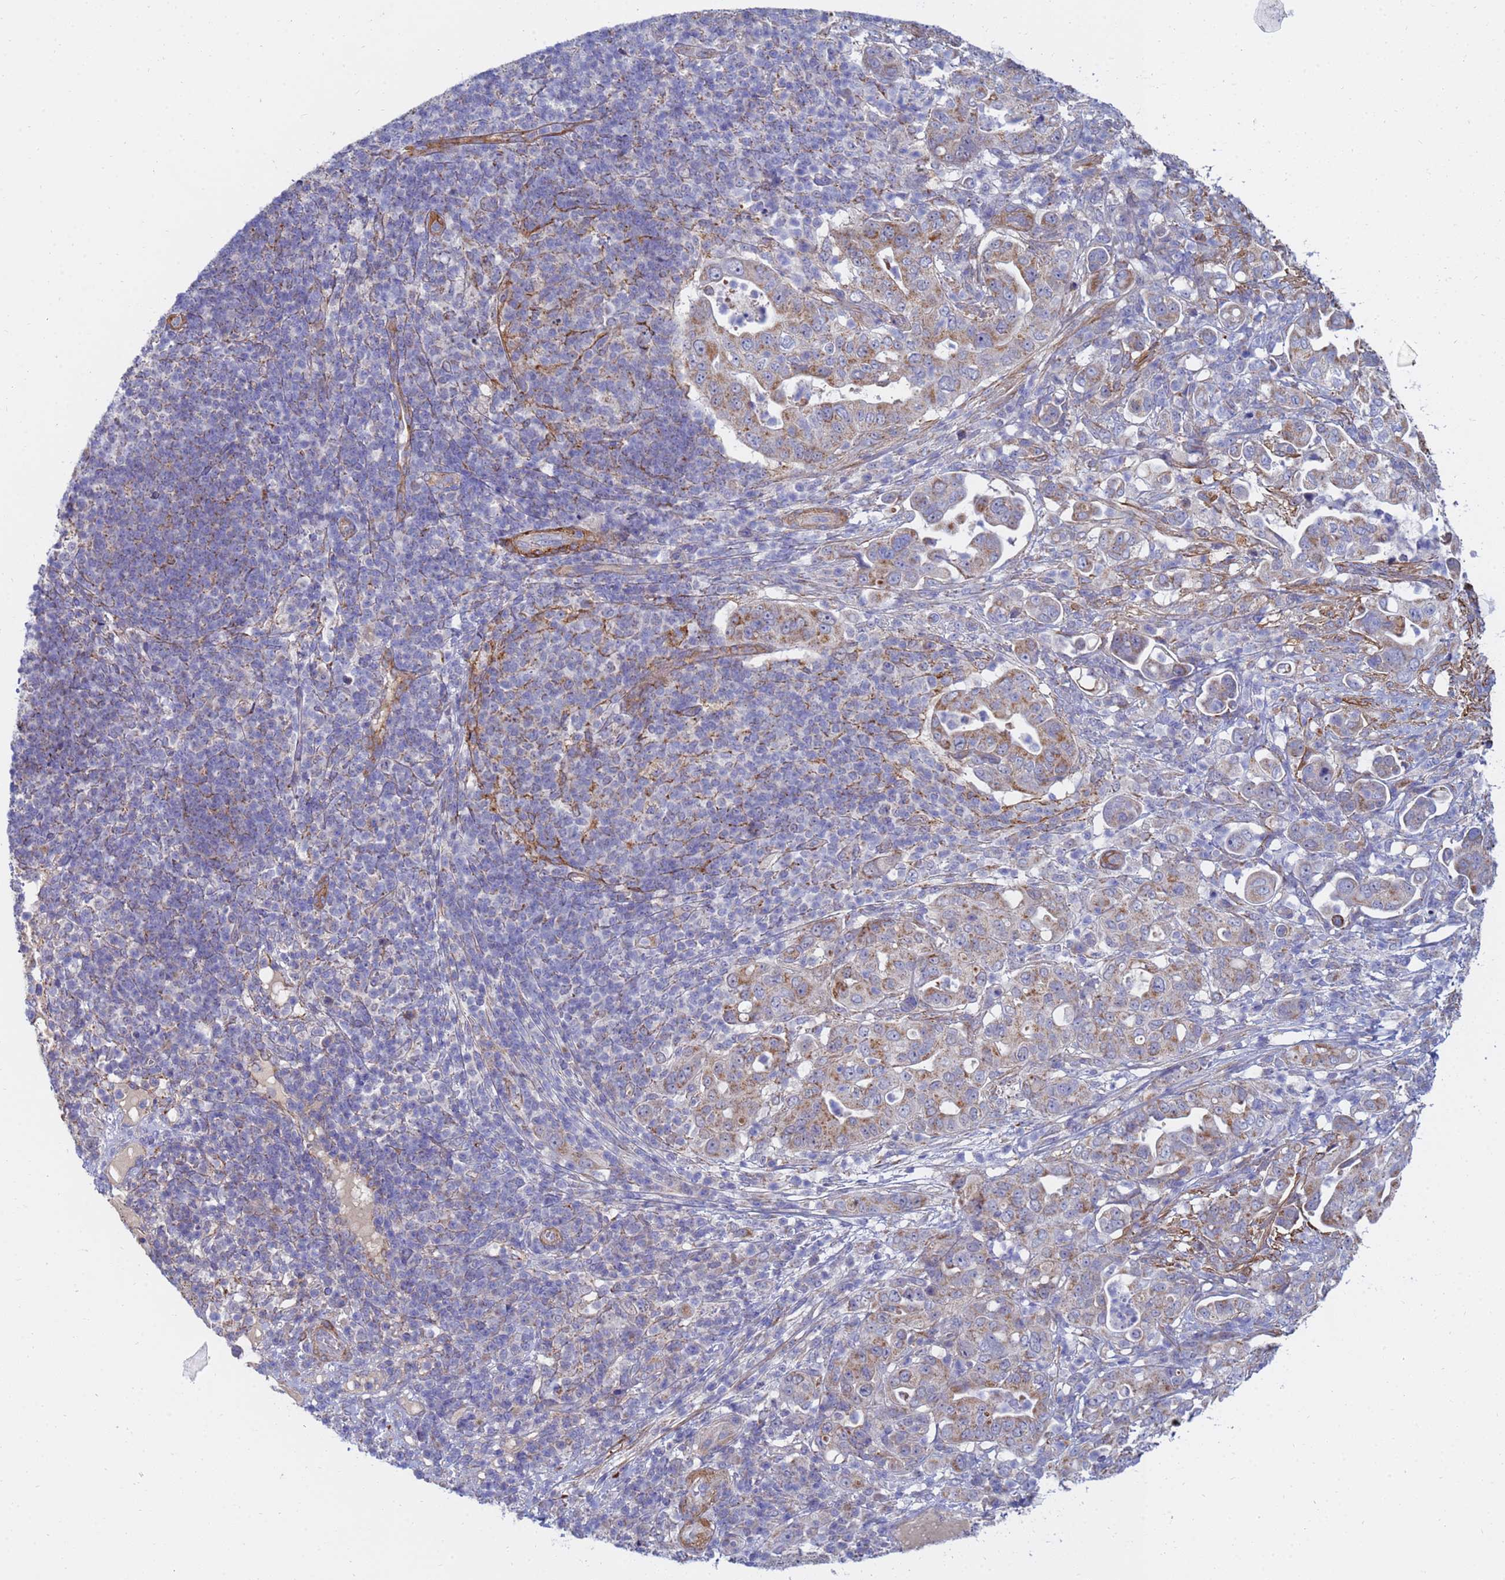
{"staining": {"intensity": "moderate", "quantity": "25%-75%", "location": "cytoplasmic/membranous"}, "tissue": "pancreatic cancer", "cell_type": "Tumor cells", "image_type": "cancer", "snomed": [{"axis": "morphology", "description": "Normal tissue, NOS"}, {"axis": "morphology", "description": "Adenocarcinoma, NOS"}, {"axis": "topography", "description": "Lymph node"}, {"axis": "topography", "description": "Pancreas"}], "caption": "Approximately 25%-75% of tumor cells in pancreatic cancer (adenocarcinoma) exhibit moderate cytoplasmic/membranous protein positivity as visualized by brown immunohistochemical staining.", "gene": "SDR39U1", "patient": {"sex": "female", "age": 67}}